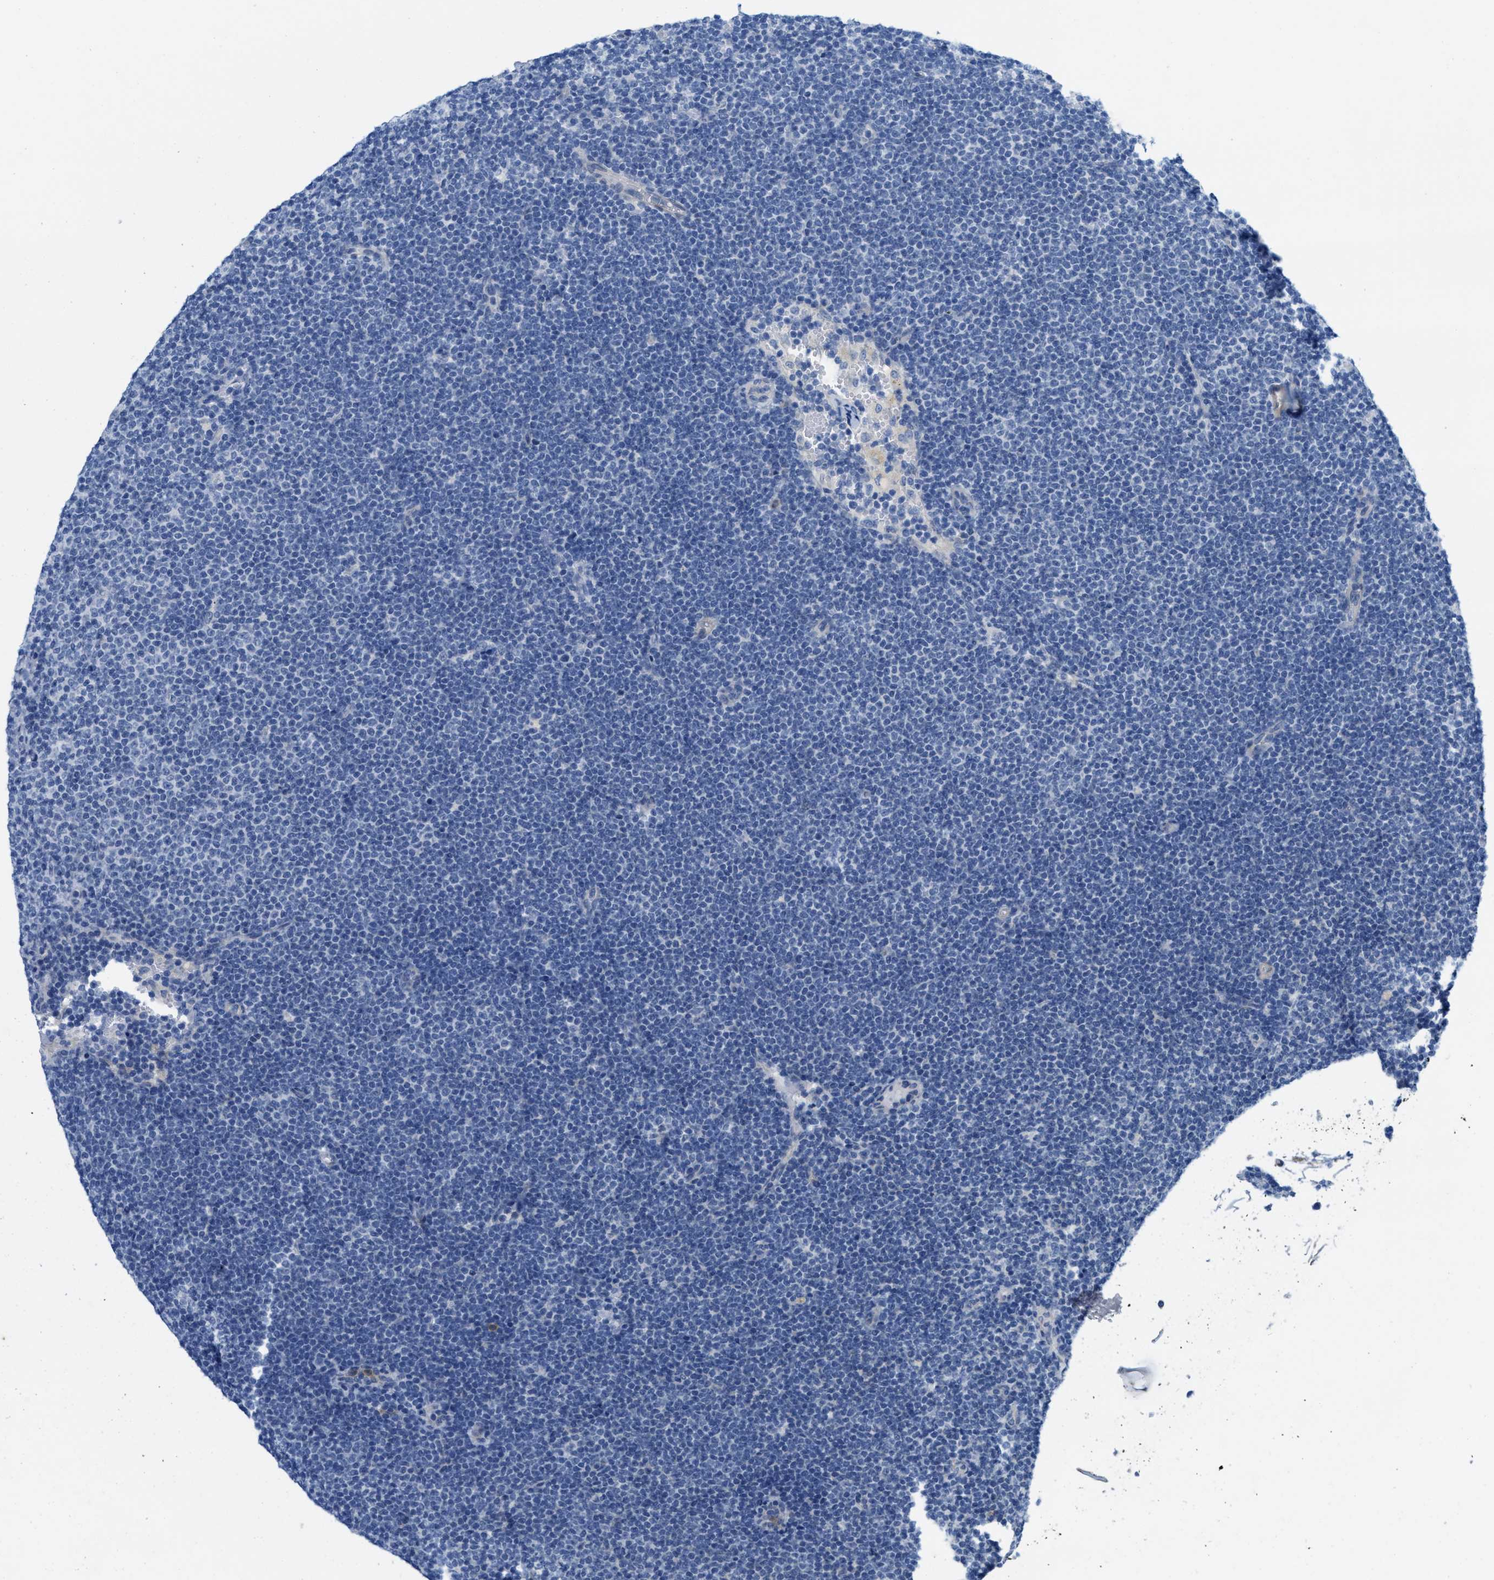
{"staining": {"intensity": "negative", "quantity": "none", "location": "none"}, "tissue": "lymphoma", "cell_type": "Tumor cells", "image_type": "cancer", "snomed": [{"axis": "morphology", "description": "Malignant lymphoma, non-Hodgkin's type, Low grade"}, {"axis": "topography", "description": "Lymph node"}], "caption": "An image of lymphoma stained for a protein shows no brown staining in tumor cells.", "gene": "CPA2", "patient": {"sex": "female", "age": 53}}